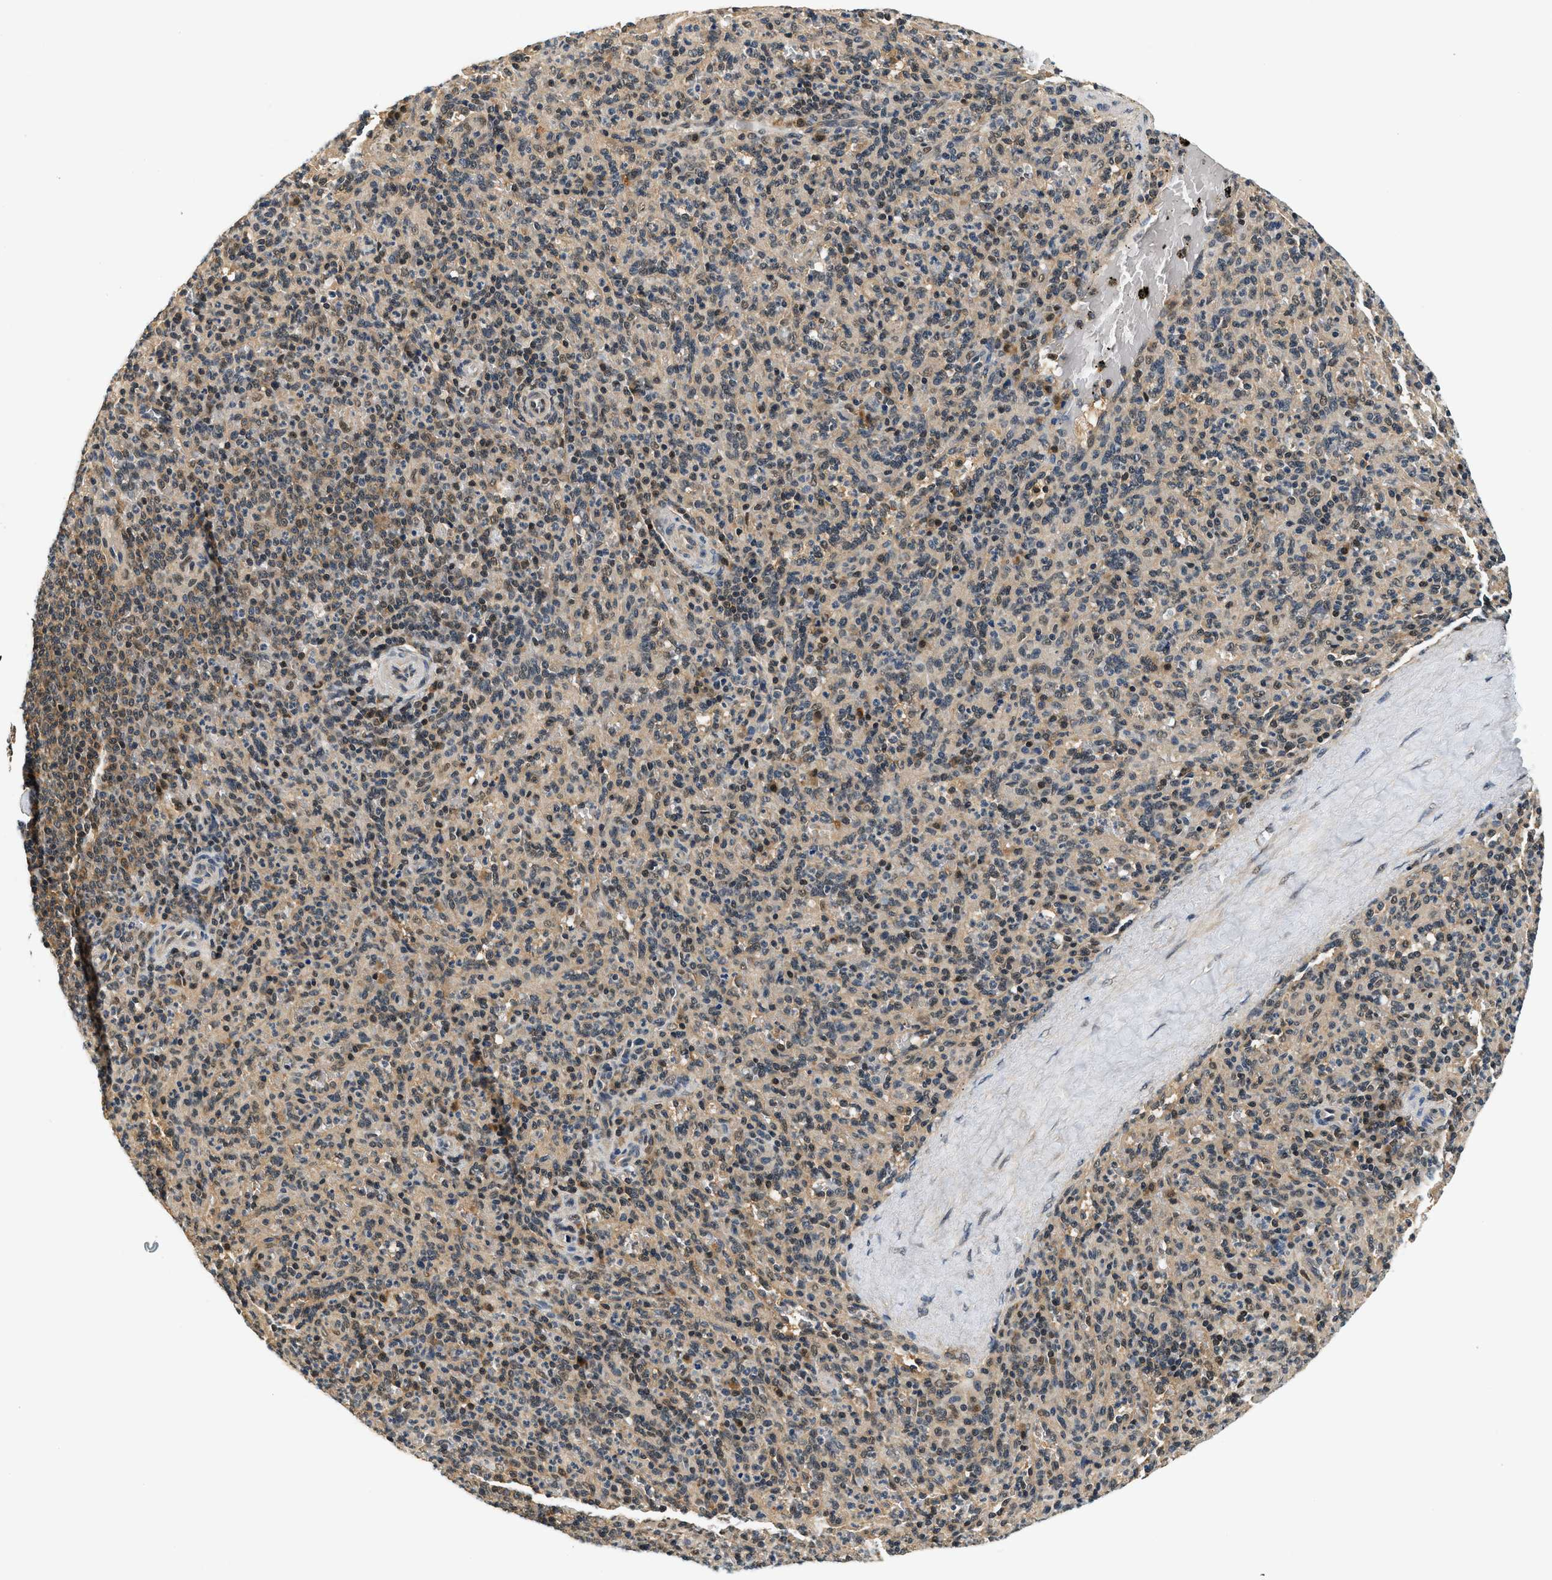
{"staining": {"intensity": "weak", "quantity": "25%-75%", "location": "cytoplasmic/membranous"}, "tissue": "spleen", "cell_type": "Cells in red pulp", "image_type": "normal", "snomed": [{"axis": "morphology", "description": "Normal tissue, NOS"}, {"axis": "topography", "description": "Spleen"}], "caption": "Brown immunohistochemical staining in normal spleen exhibits weak cytoplasmic/membranous expression in about 25%-75% of cells in red pulp.", "gene": "PSMD3", "patient": {"sex": "male", "age": 36}}